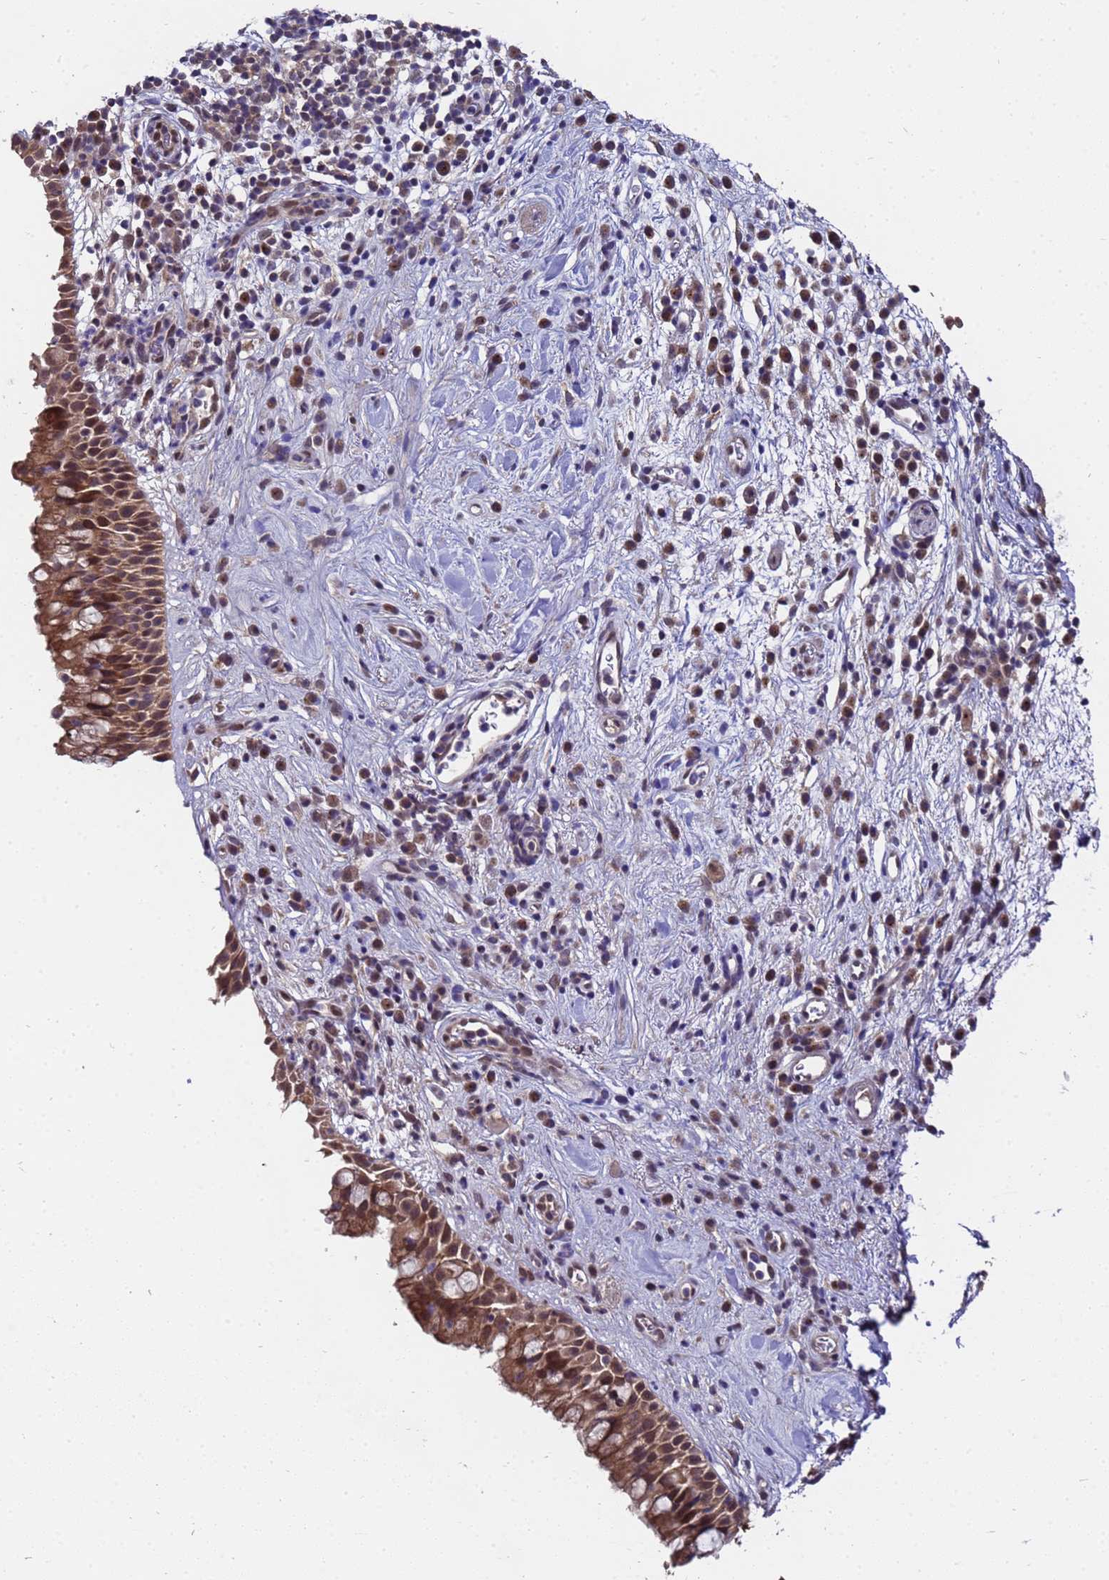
{"staining": {"intensity": "moderate", "quantity": ">75%", "location": "cytoplasmic/membranous,nuclear"}, "tissue": "nasopharynx", "cell_type": "Respiratory epithelial cells", "image_type": "normal", "snomed": [{"axis": "morphology", "description": "Normal tissue, NOS"}, {"axis": "morphology", "description": "Squamous cell carcinoma, NOS"}, {"axis": "topography", "description": "Nasopharynx"}, {"axis": "topography", "description": "Head-Neck"}], "caption": "Protein expression analysis of unremarkable nasopharynx reveals moderate cytoplasmic/membranous,nuclear expression in approximately >75% of respiratory epithelial cells.", "gene": "ANAPC13", "patient": {"sex": "male", "age": 85}}